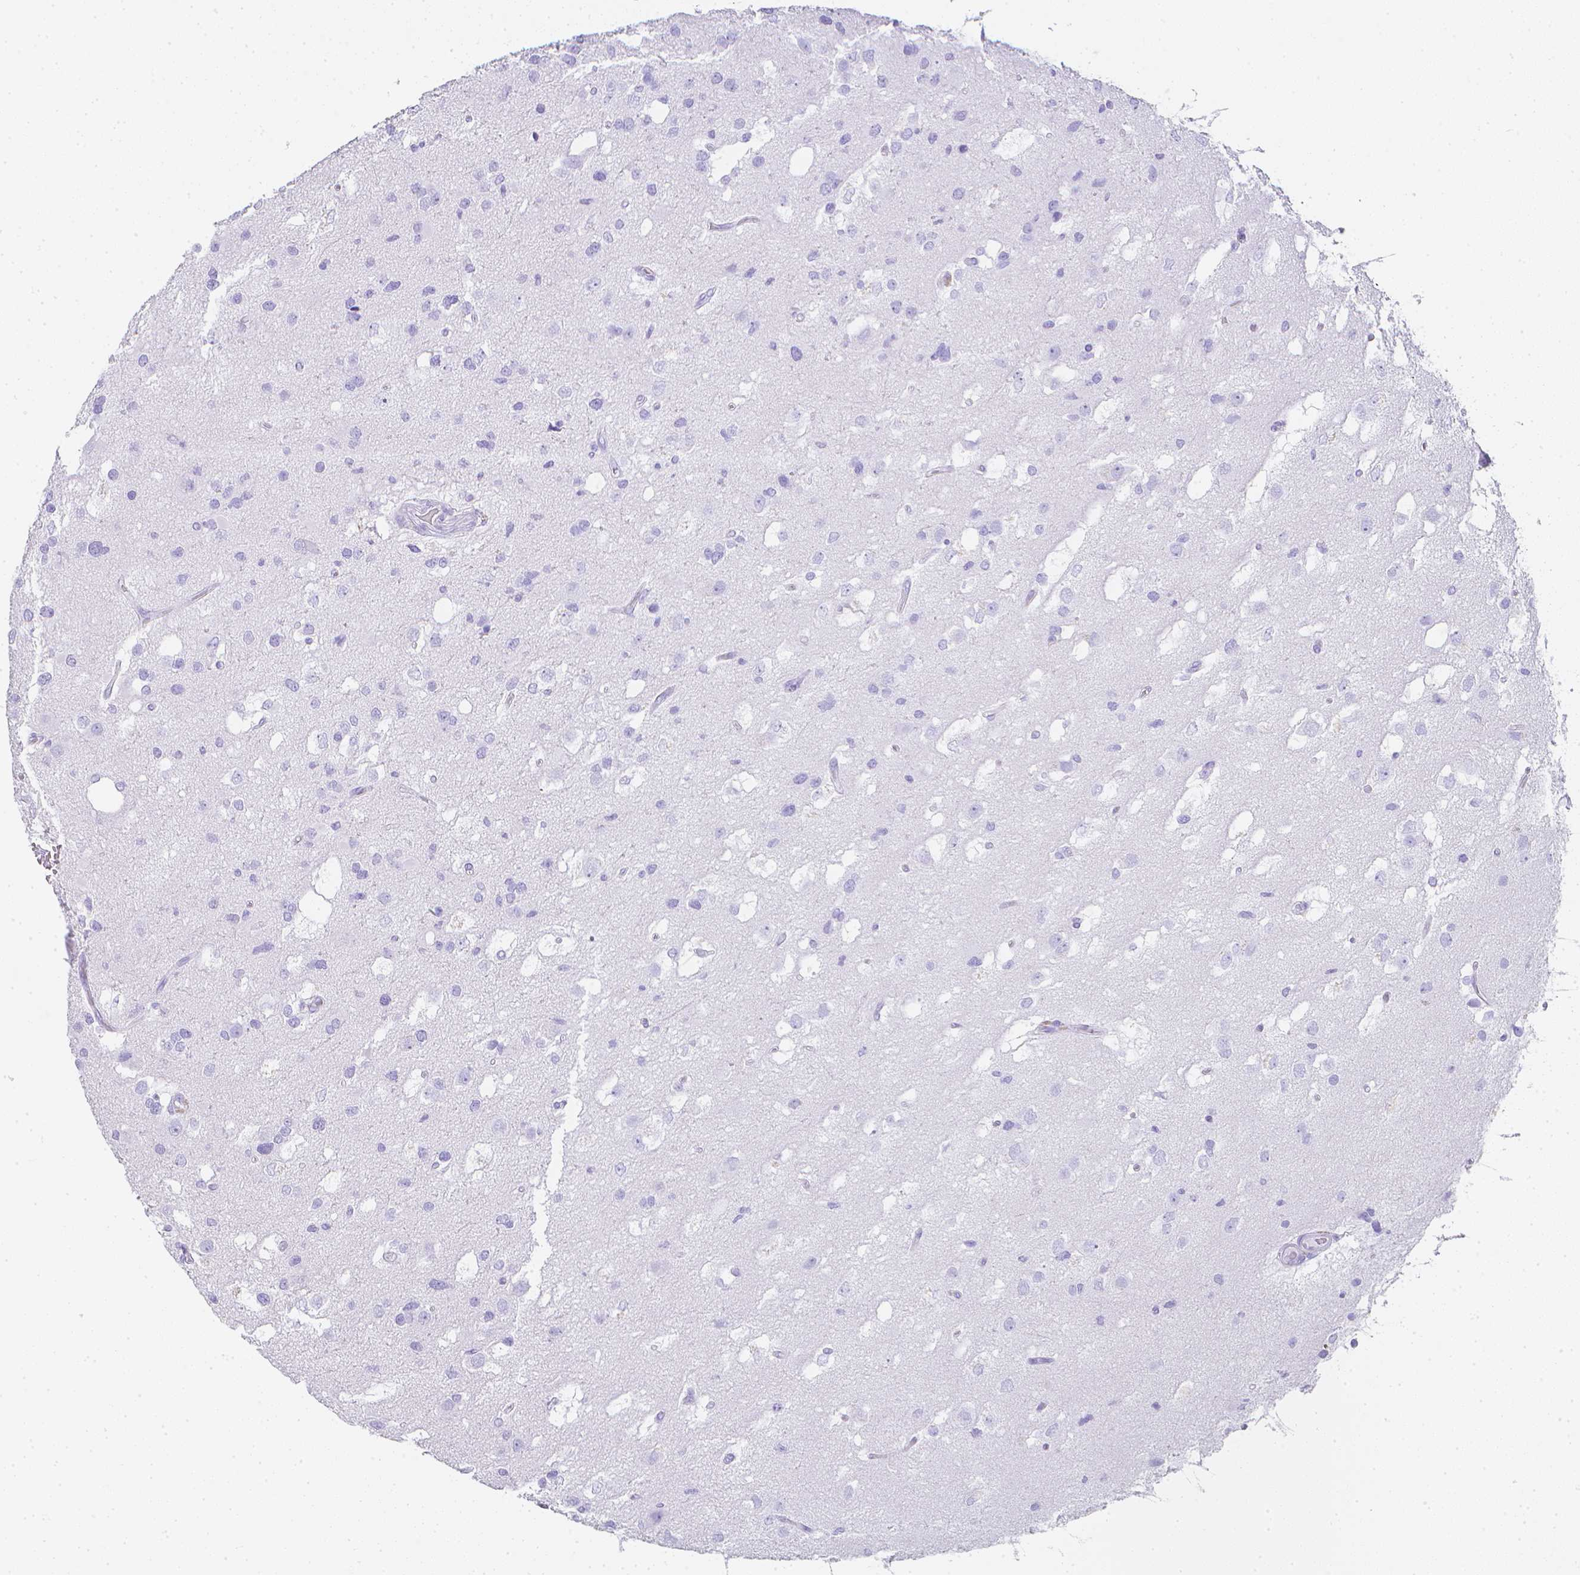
{"staining": {"intensity": "negative", "quantity": "none", "location": "none"}, "tissue": "glioma", "cell_type": "Tumor cells", "image_type": "cancer", "snomed": [{"axis": "morphology", "description": "Glioma, malignant, High grade"}, {"axis": "topography", "description": "Brain"}], "caption": "The micrograph reveals no staining of tumor cells in glioma. Nuclei are stained in blue.", "gene": "LGALS4", "patient": {"sex": "male", "age": 53}}